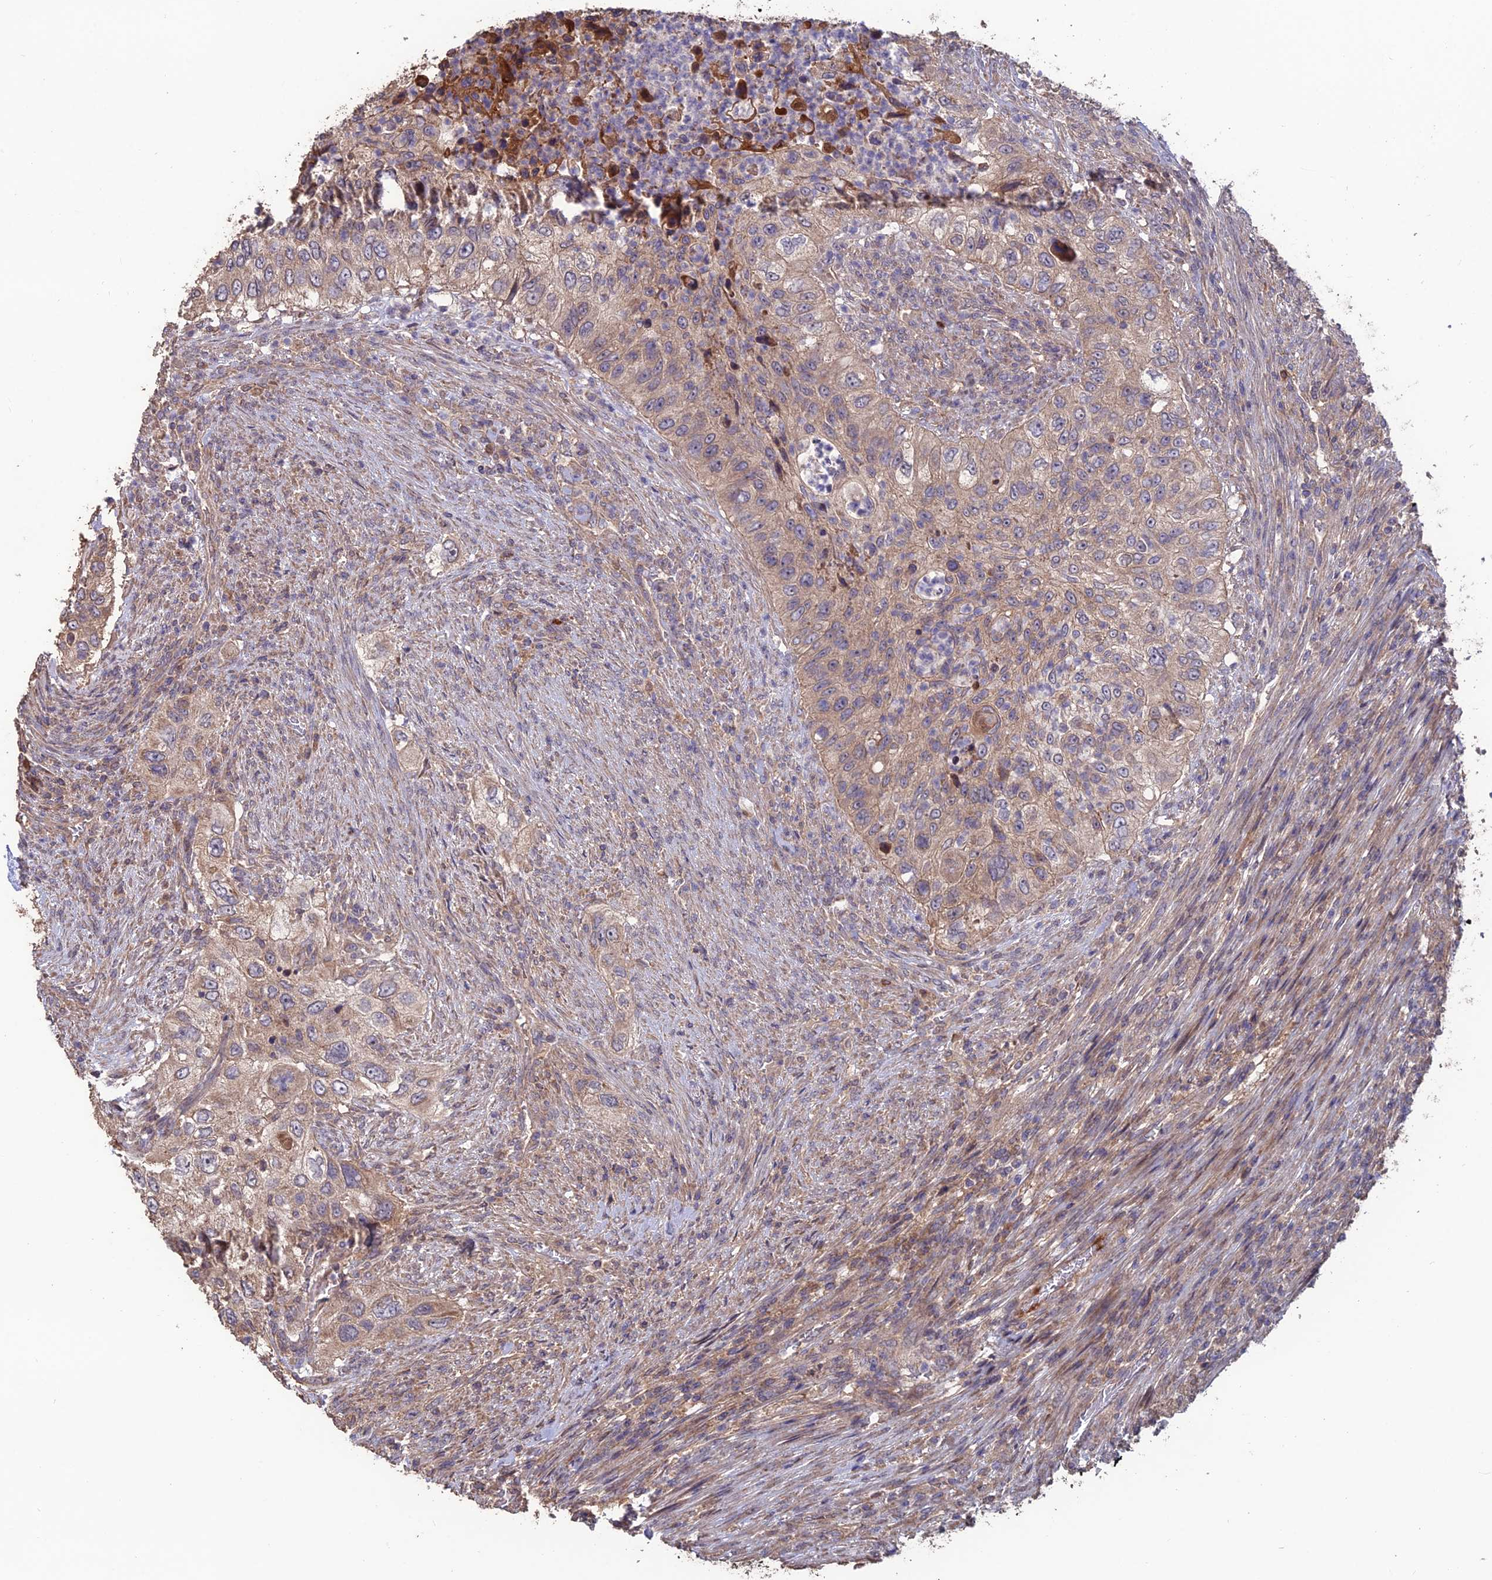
{"staining": {"intensity": "weak", "quantity": ">75%", "location": "cytoplasmic/membranous"}, "tissue": "urothelial cancer", "cell_type": "Tumor cells", "image_type": "cancer", "snomed": [{"axis": "morphology", "description": "Urothelial carcinoma, High grade"}, {"axis": "topography", "description": "Urinary bladder"}], "caption": "A brown stain shows weak cytoplasmic/membranous expression of a protein in human high-grade urothelial carcinoma tumor cells. (DAB (3,3'-diaminobenzidine) IHC with brightfield microscopy, high magnification).", "gene": "SHISA5", "patient": {"sex": "female", "age": 60}}